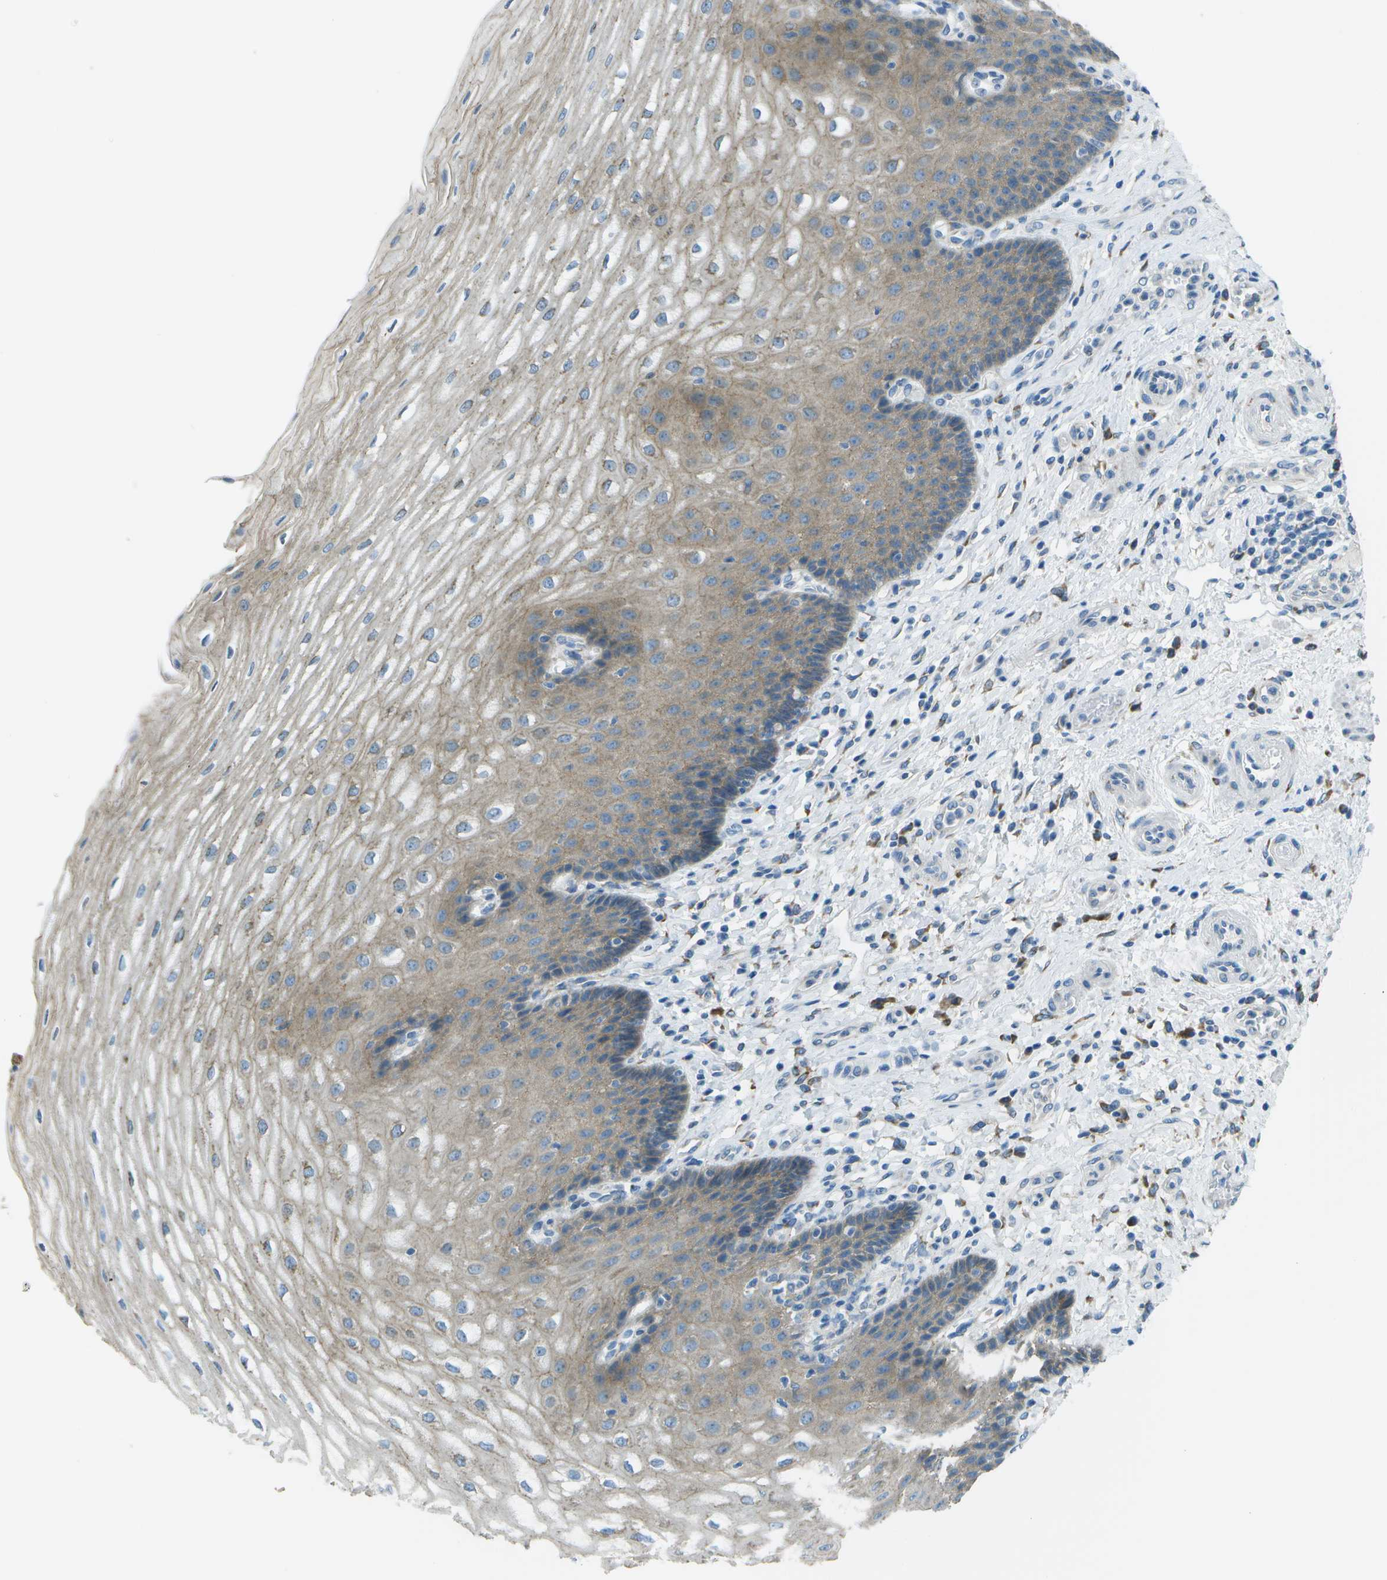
{"staining": {"intensity": "weak", "quantity": "<25%", "location": "cytoplasmic/membranous"}, "tissue": "esophagus", "cell_type": "Squamous epithelial cells", "image_type": "normal", "snomed": [{"axis": "morphology", "description": "Normal tissue, NOS"}, {"axis": "topography", "description": "Esophagus"}], "caption": "The immunohistochemistry photomicrograph has no significant expression in squamous epithelial cells of esophagus.", "gene": "KCTD3", "patient": {"sex": "male", "age": 54}}